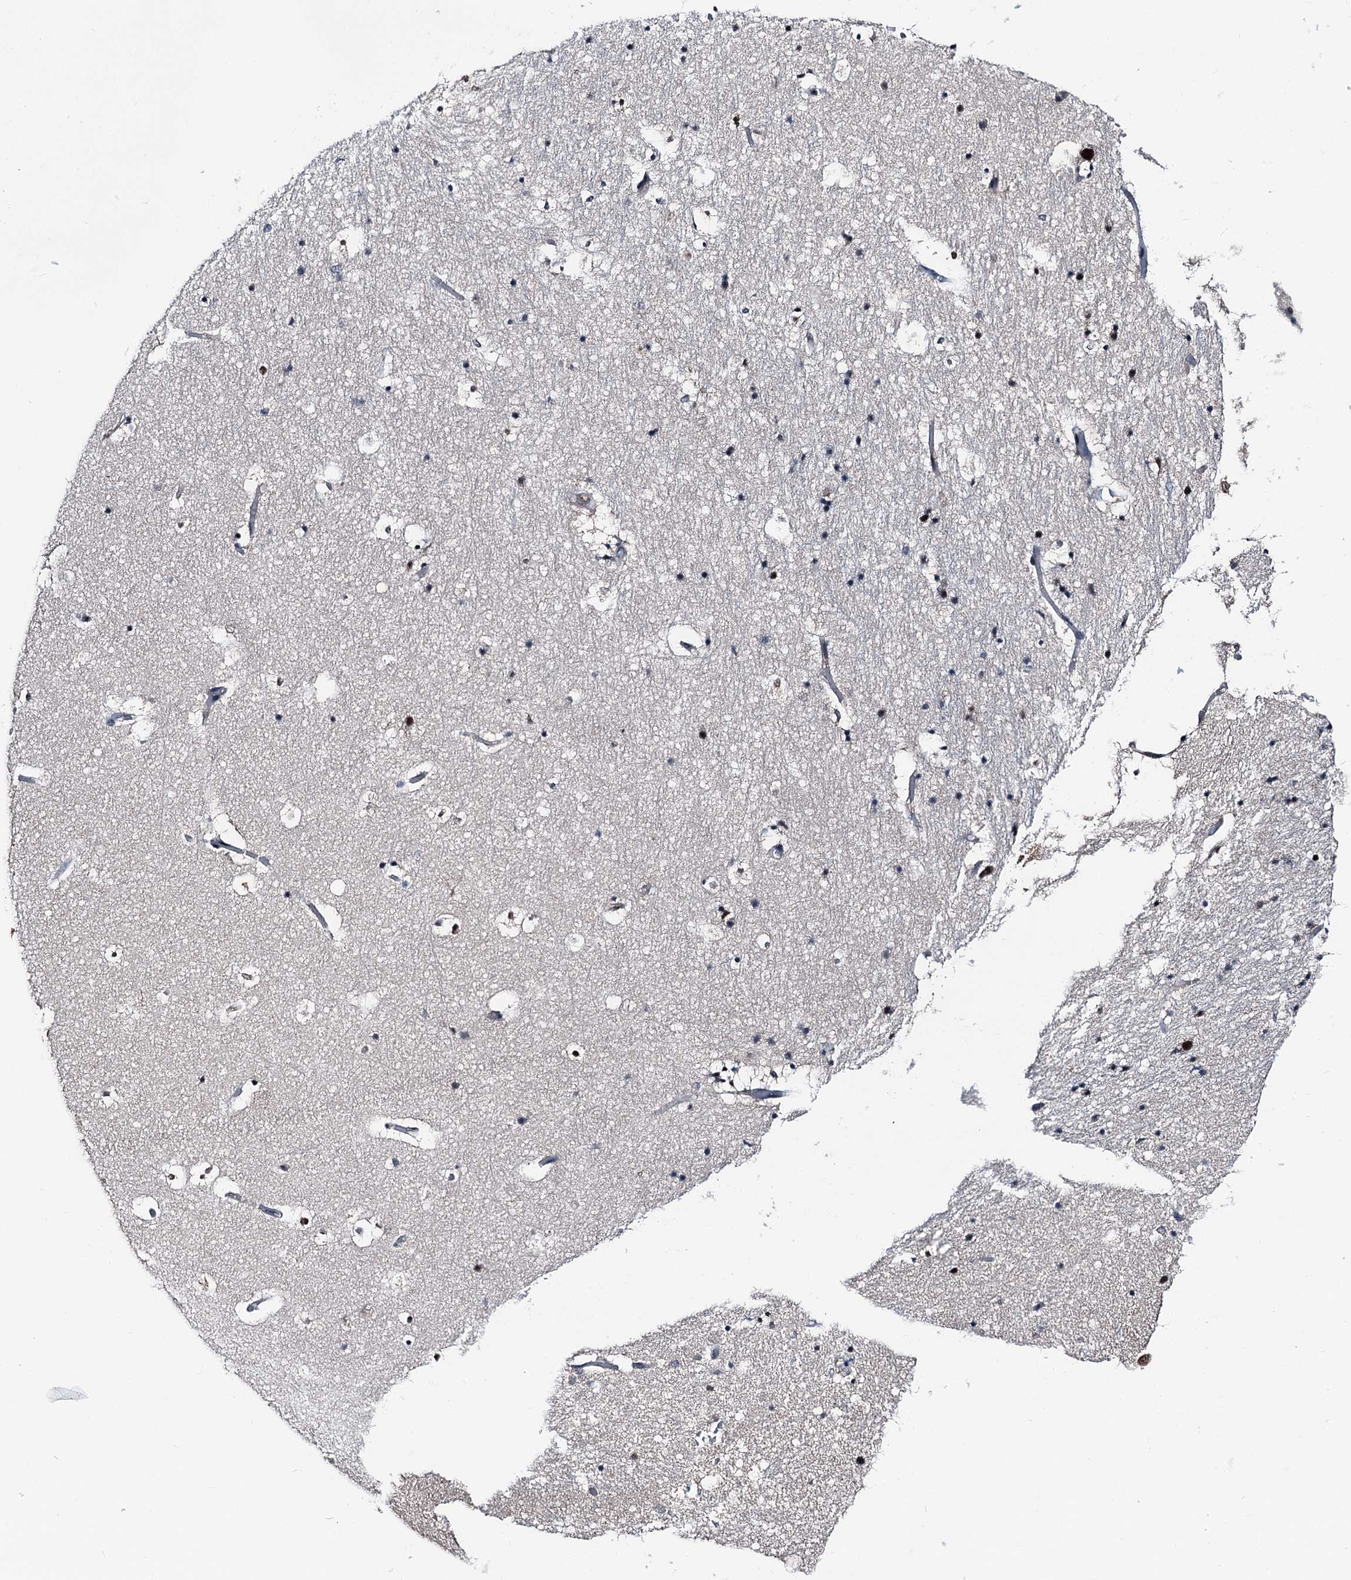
{"staining": {"intensity": "moderate", "quantity": "25%-75%", "location": "nuclear"}, "tissue": "hippocampus", "cell_type": "Glial cells", "image_type": "normal", "snomed": [{"axis": "morphology", "description": "Normal tissue, NOS"}, {"axis": "topography", "description": "Hippocampus"}], "caption": "Immunohistochemical staining of unremarkable human hippocampus demonstrates moderate nuclear protein positivity in approximately 25%-75% of glial cells. (IHC, brightfield microscopy, high magnification).", "gene": "PSMD13", "patient": {"sex": "female", "age": 52}}